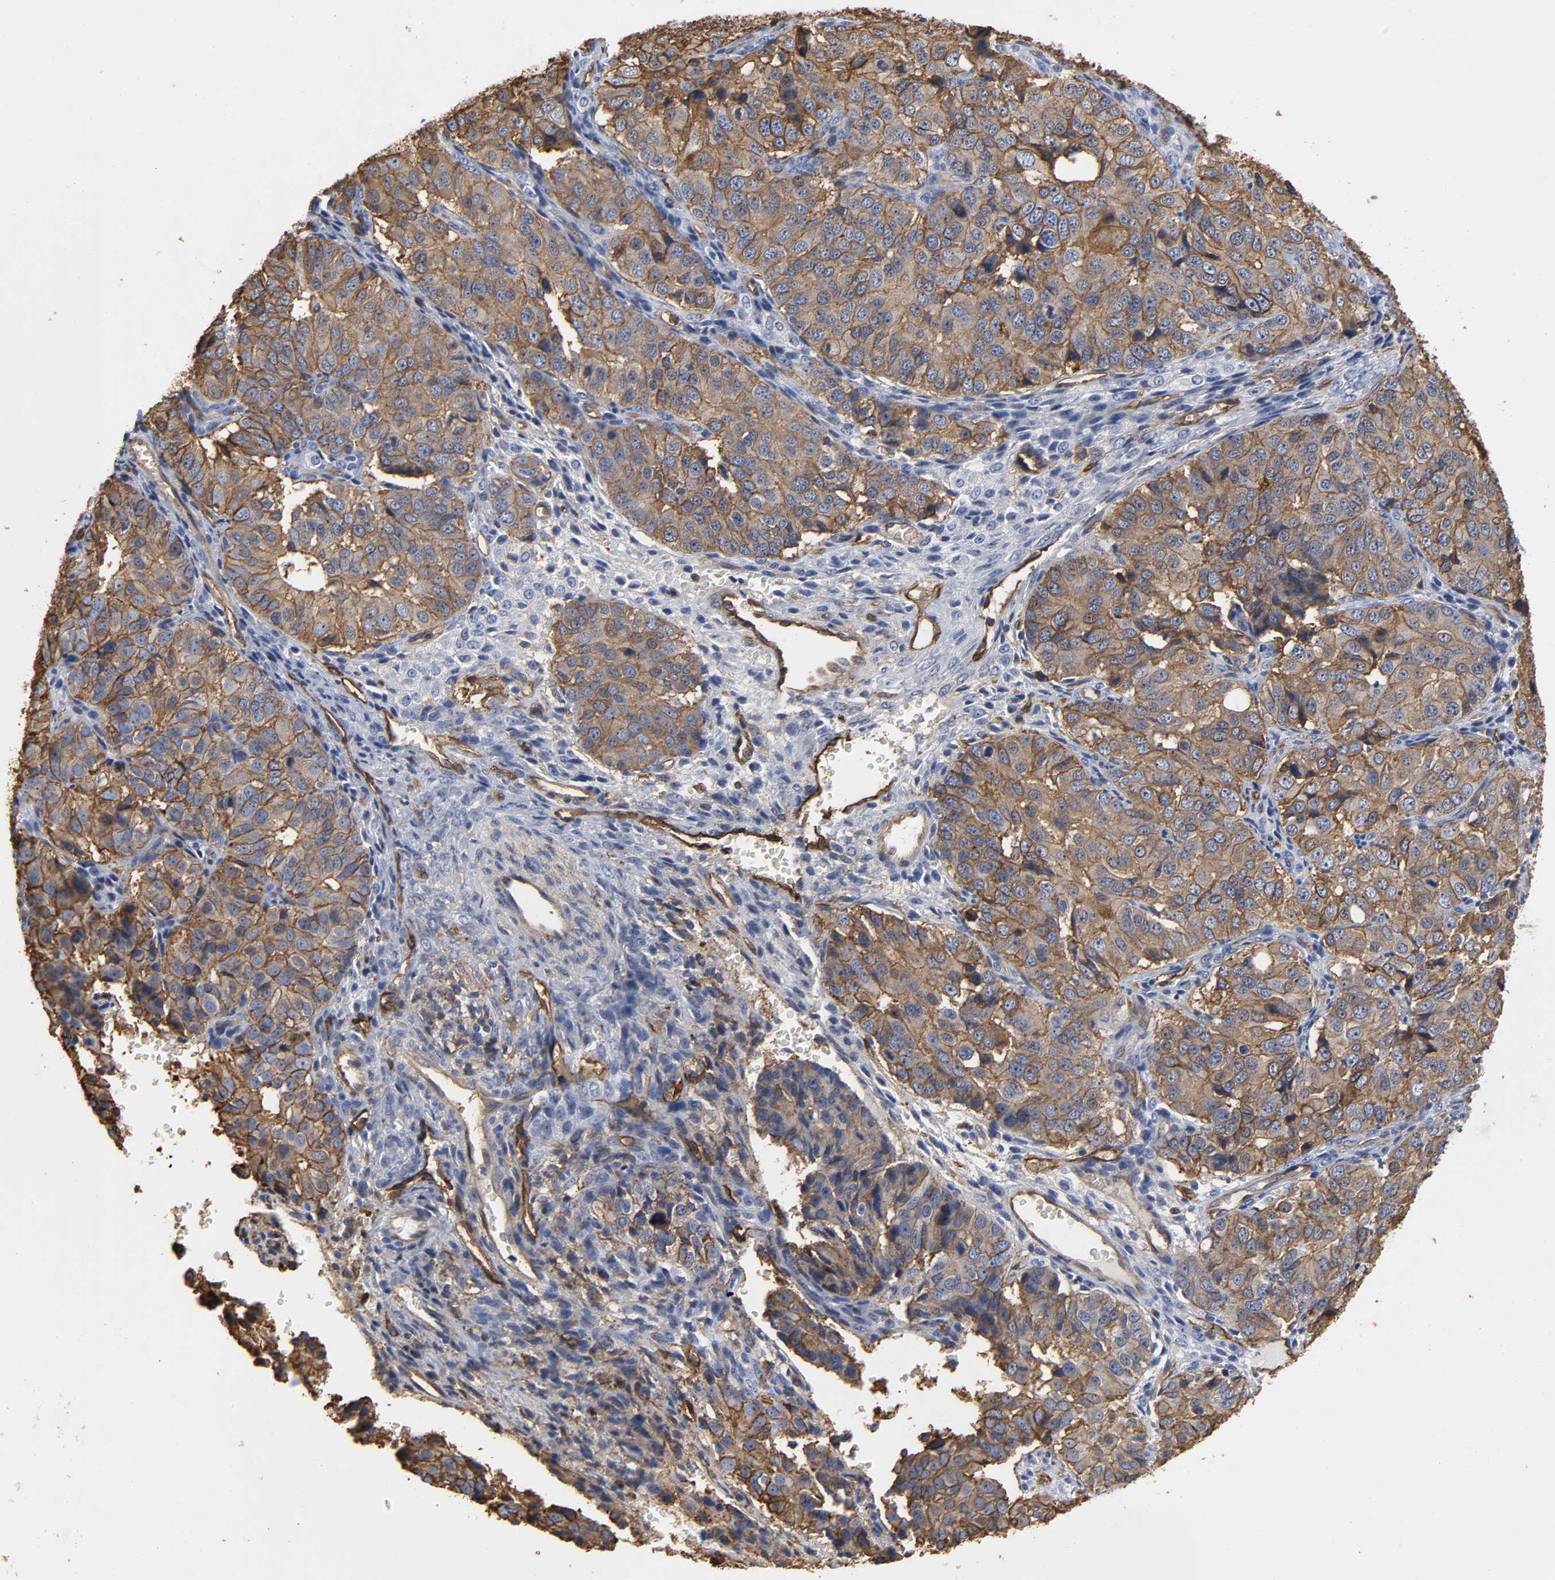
{"staining": {"intensity": "moderate", "quantity": ">75%", "location": "cytoplasmic/membranous"}, "tissue": "ovarian cancer", "cell_type": "Tumor cells", "image_type": "cancer", "snomed": [{"axis": "morphology", "description": "Carcinoma, endometroid"}, {"axis": "topography", "description": "Ovary"}], "caption": "An immunohistochemistry image of tumor tissue is shown. Protein staining in brown labels moderate cytoplasmic/membranous positivity in ovarian endometroid carcinoma within tumor cells.", "gene": "ANXA2", "patient": {"sex": "female", "age": 51}}